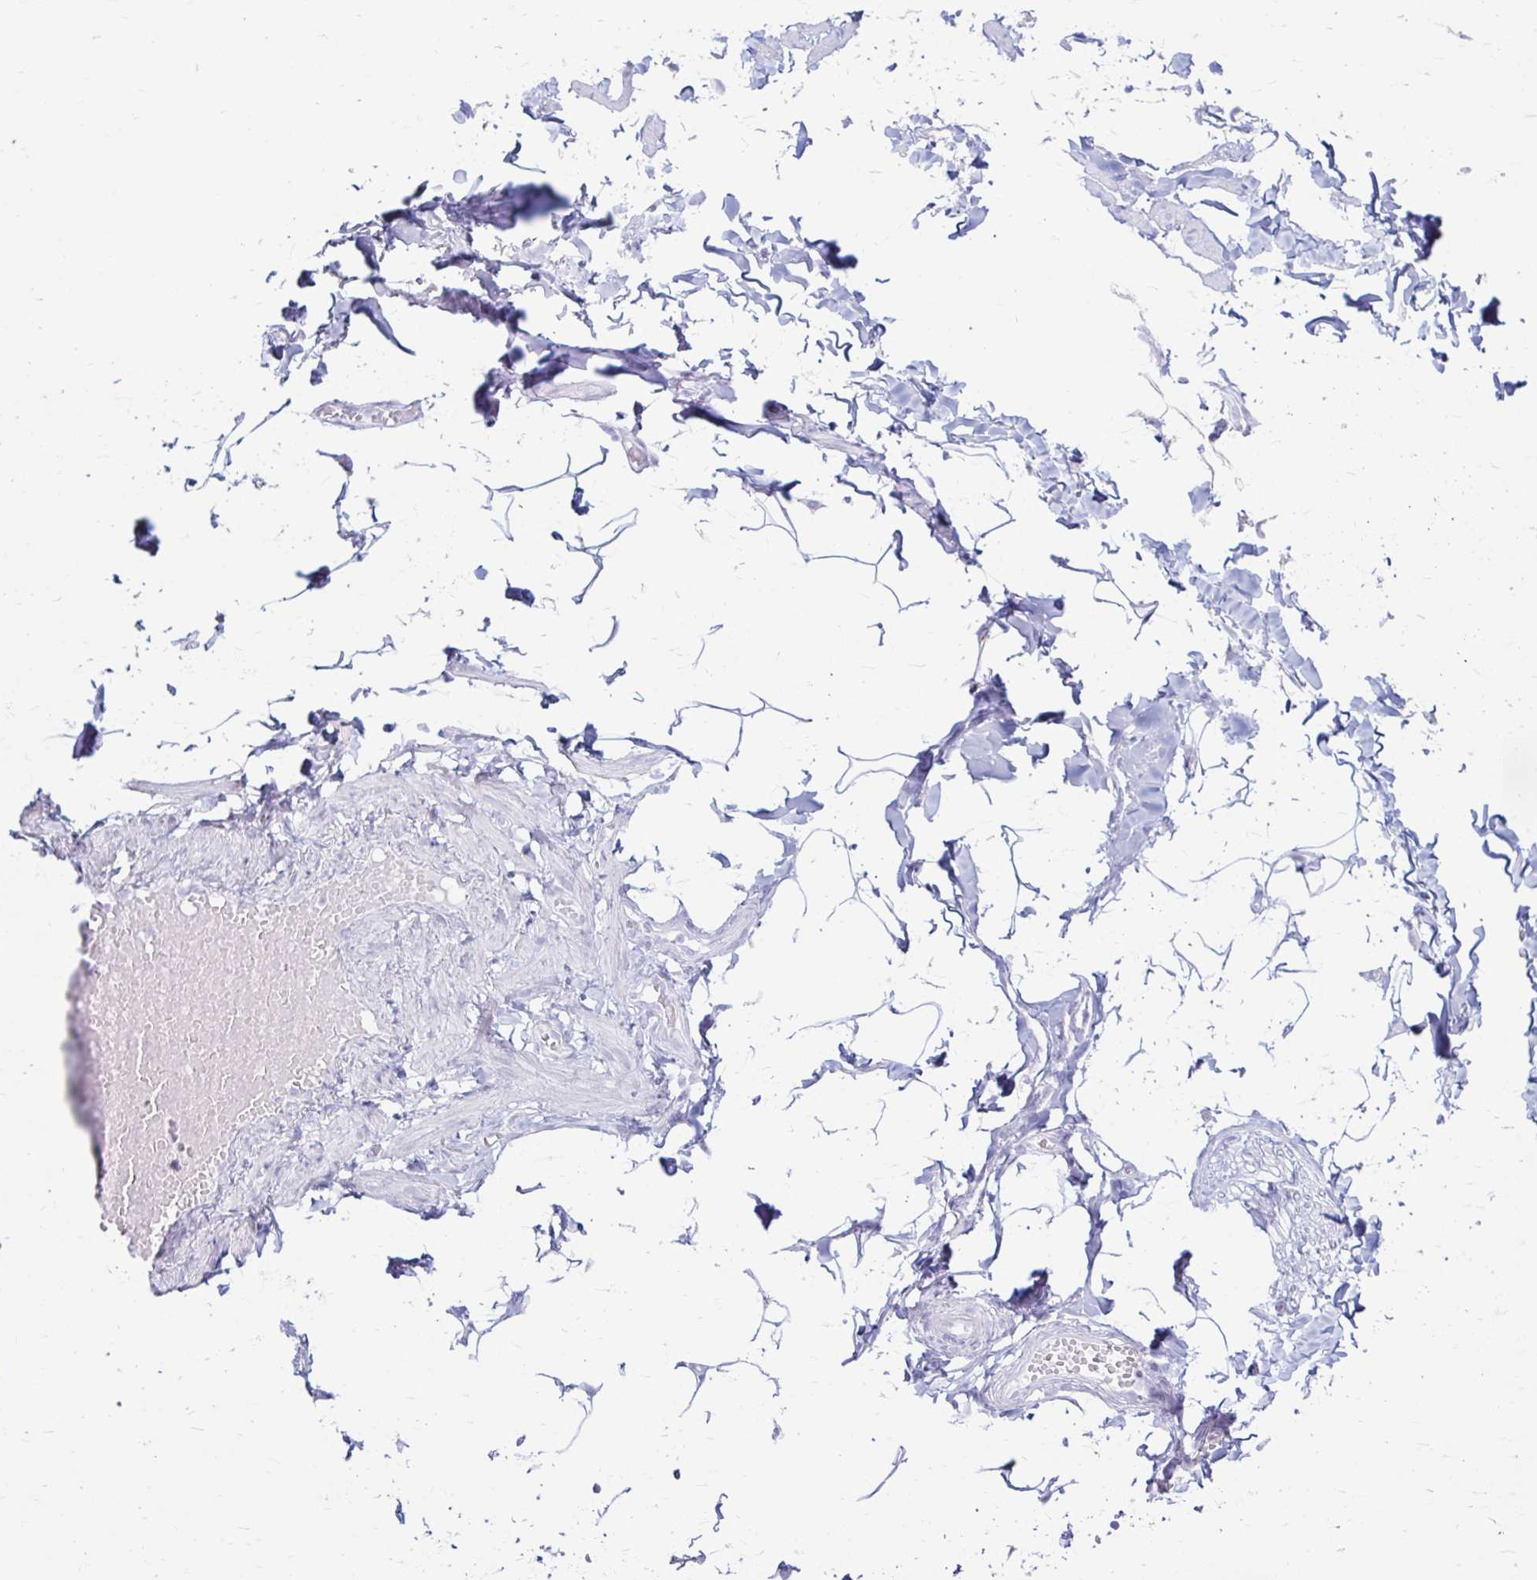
{"staining": {"intensity": "negative", "quantity": "none", "location": "none"}, "tissue": "adipose tissue", "cell_type": "Adipocytes", "image_type": "normal", "snomed": [{"axis": "morphology", "description": "Normal tissue, NOS"}, {"axis": "topography", "description": "Soft tissue"}, {"axis": "topography", "description": "Adipose tissue"}, {"axis": "topography", "description": "Vascular tissue"}, {"axis": "topography", "description": "Peripheral nerve tissue"}], "caption": "Histopathology image shows no protein expression in adipocytes of normal adipose tissue.", "gene": "ERICH6", "patient": {"sex": "male", "age": 29}}